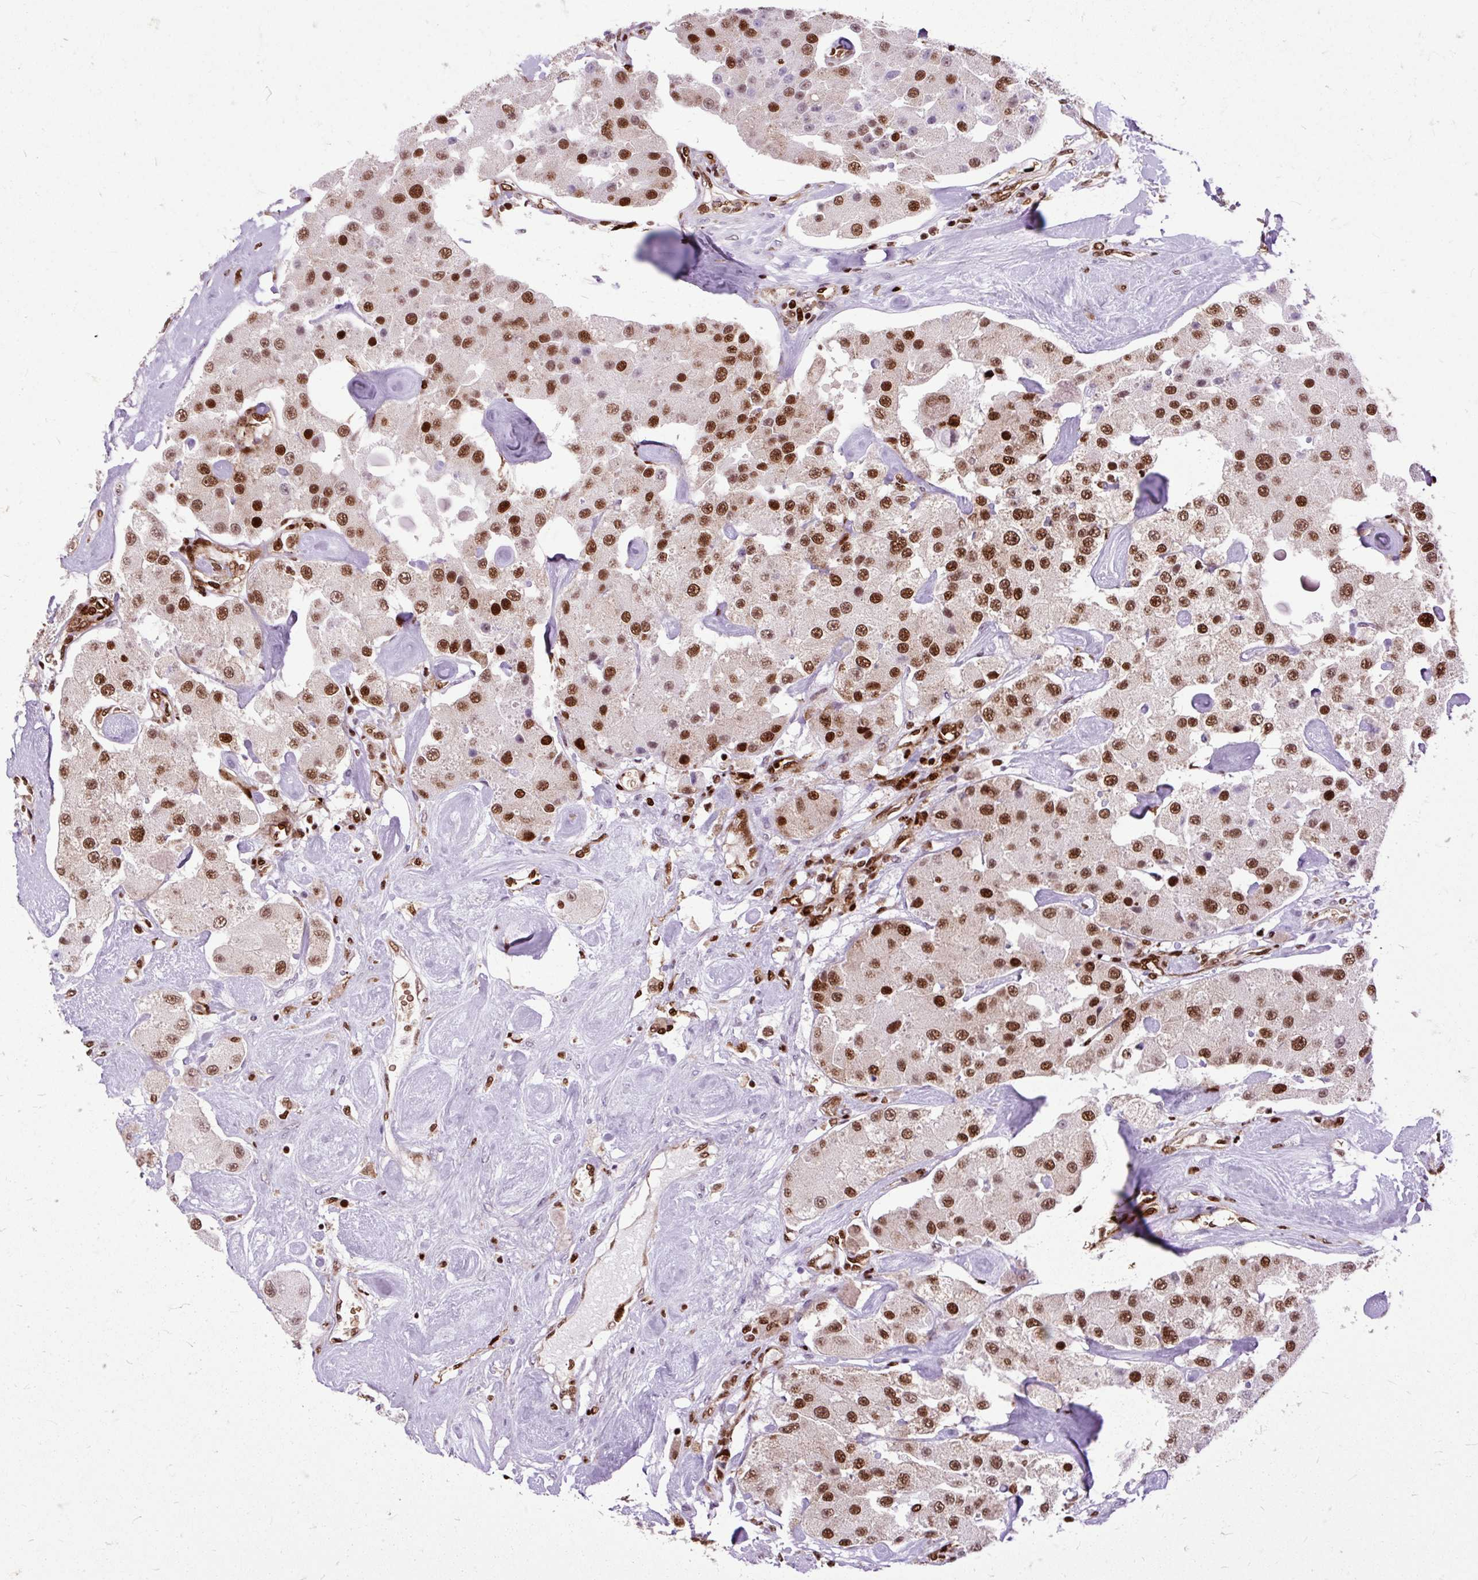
{"staining": {"intensity": "strong", "quantity": ">75%", "location": "nuclear"}, "tissue": "carcinoid", "cell_type": "Tumor cells", "image_type": "cancer", "snomed": [{"axis": "morphology", "description": "Carcinoid, malignant, NOS"}, {"axis": "topography", "description": "Pancreas"}], "caption": "Approximately >75% of tumor cells in carcinoid (malignant) demonstrate strong nuclear protein staining as visualized by brown immunohistochemical staining.", "gene": "FUS", "patient": {"sex": "male", "age": 41}}